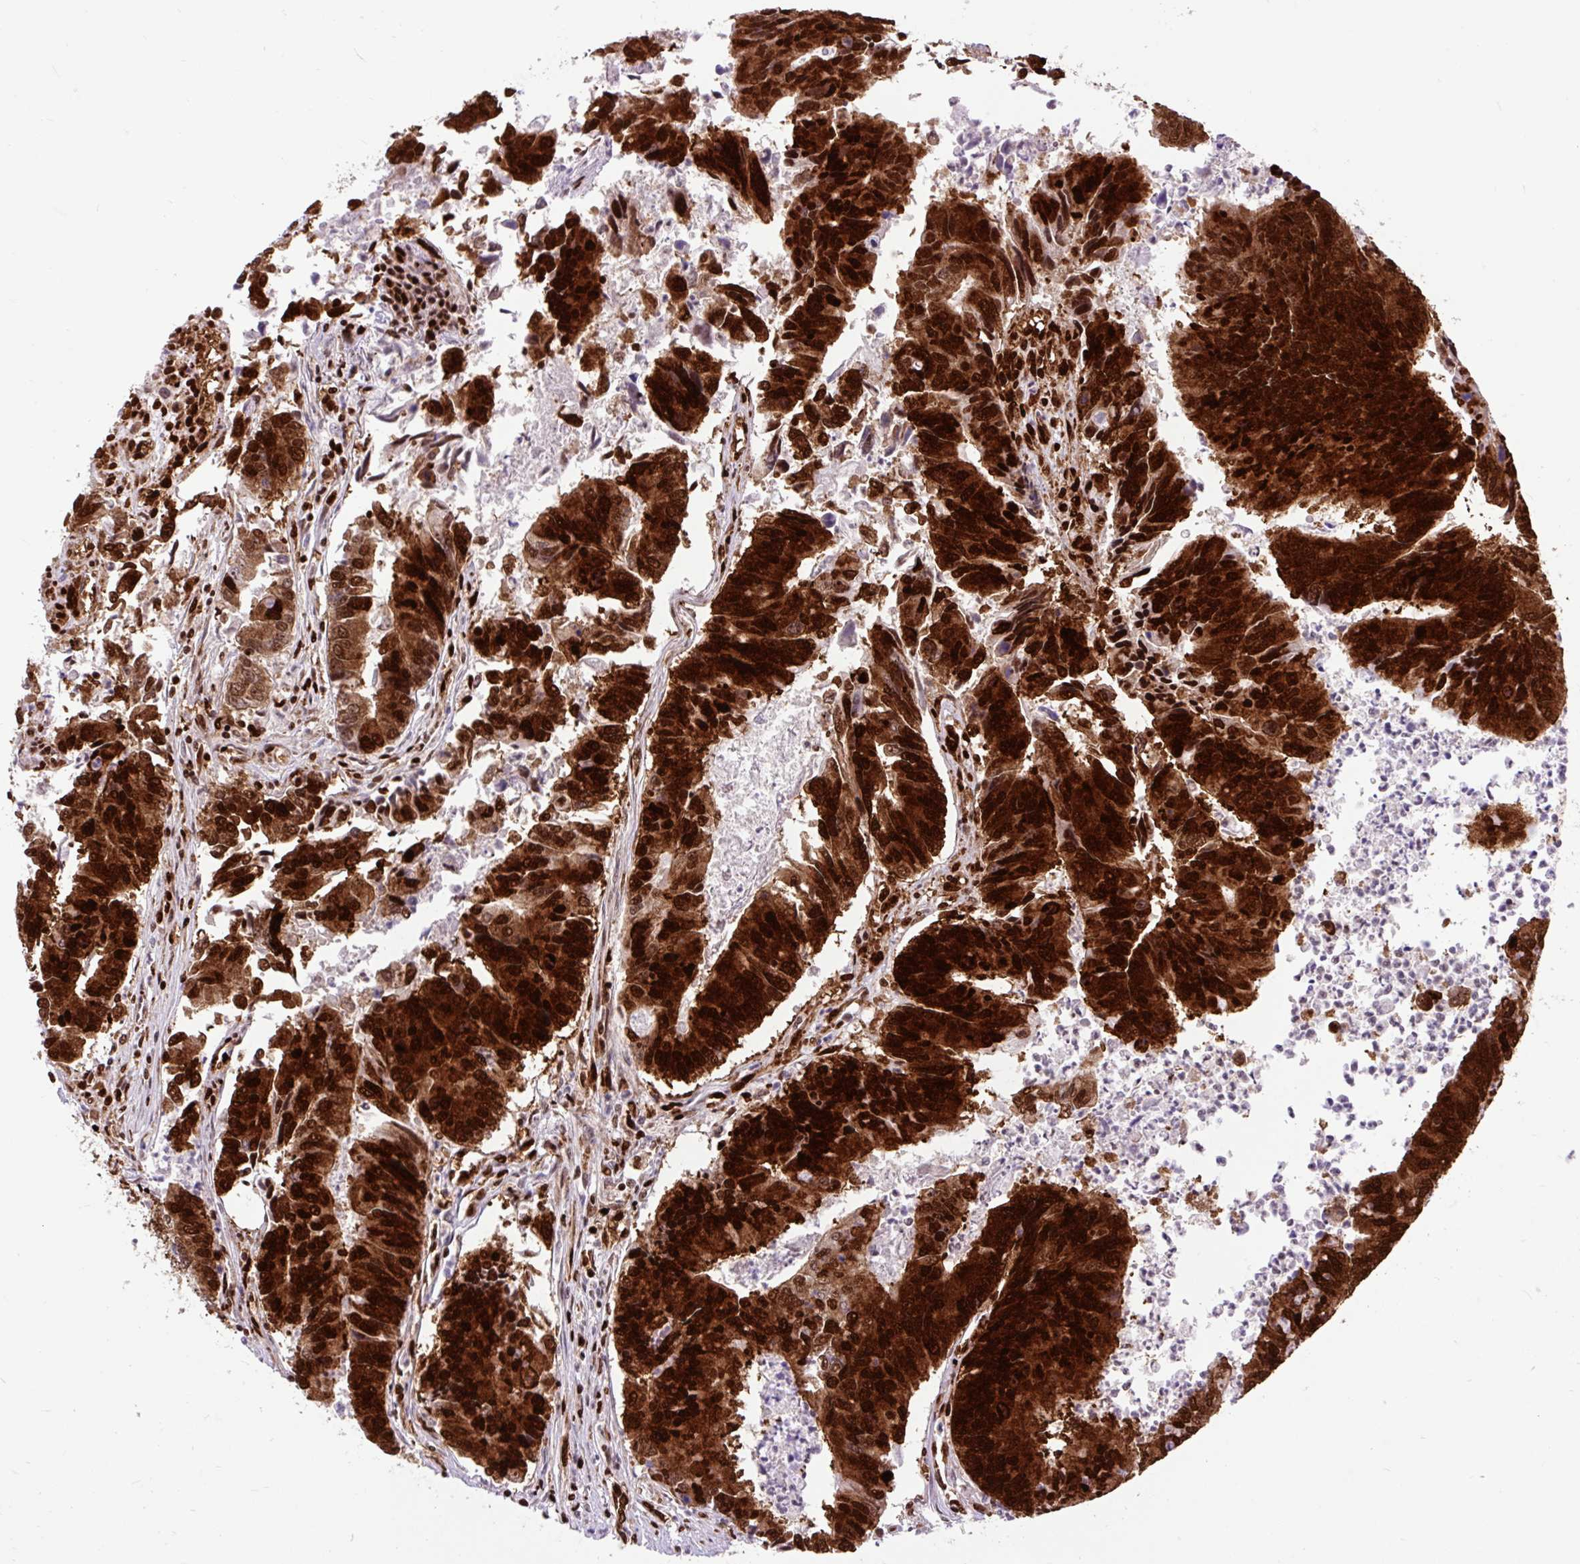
{"staining": {"intensity": "strong", "quantity": ">75%", "location": "cytoplasmic/membranous,nuclear"}, "tissue": "colorectal cancer", "cell_type": "Tumor cells", "image_type": "cancer", "snomed": [{"axis": "morphology", "description": "Adenocarcinoma, NOS"}, {"axis": "topography", "description": "Colon"}], "caption": "Immunohistochemical staining of human colorectal adenocarcinoma demonstrates strong cytoplasmic/membranous and nuclear protein expression in about >75% of tumor cells.", "gene": "FUS", "patient": {"sex": "female", "age": 67}}